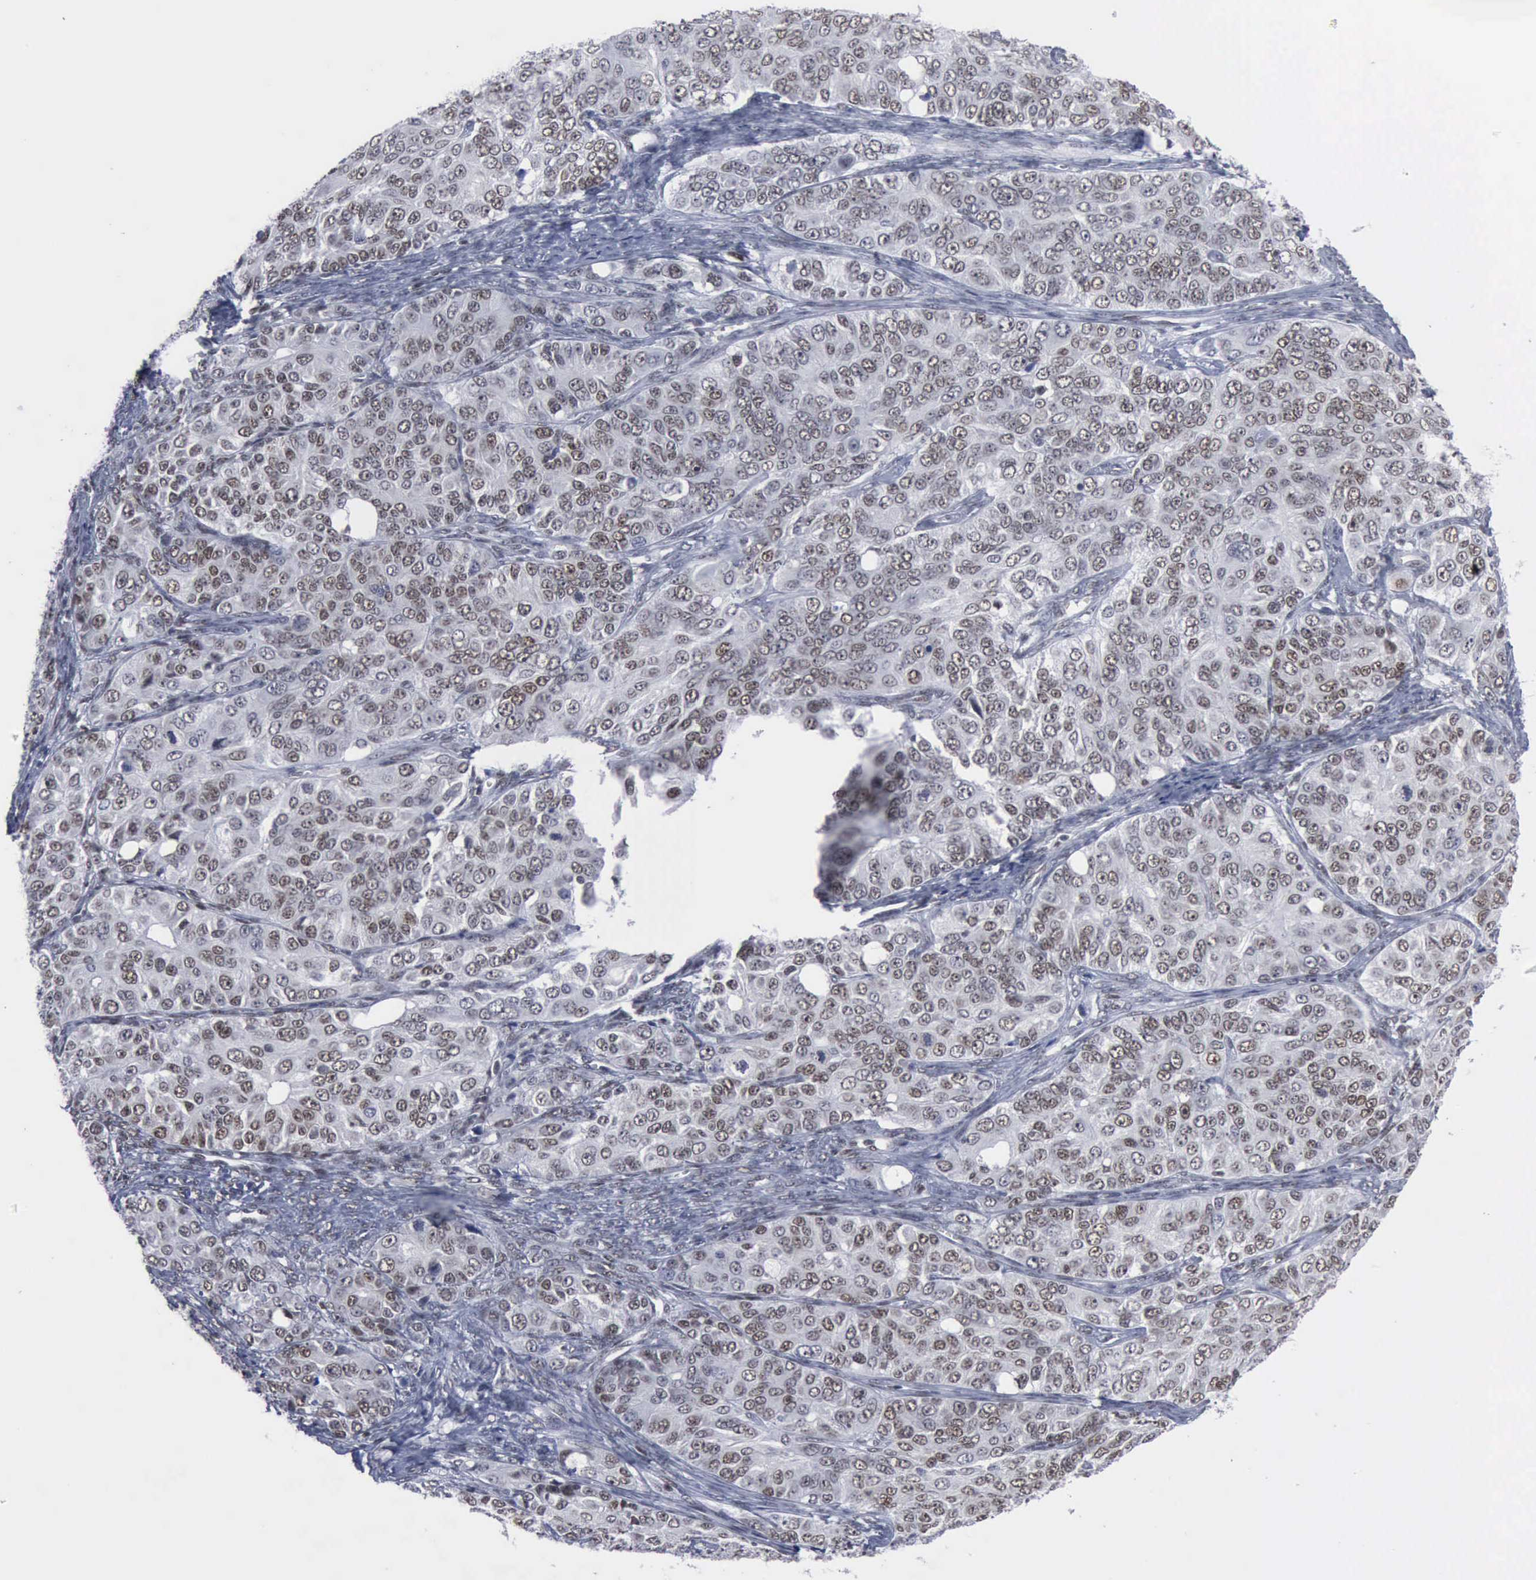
{"staining": {"intensity": "moderate", "quantity": ">75%", "location": "nuclear"}, "tissue": "ovarian cancer", "cell_type": "Tumor cells", "image_type": "cancer", "snomed": [{"axis": "morphology", "description": "Carcinoma, endometroid"}, {"axis": "topography", "description": "Ovary"}], "caption": "A brown stain shows moderate nuclear positivity of a protein in human endometroid carcinoma (ovarian) tumor cells. Using DAB (3,3'-diaminobenzidine) (brown) and hematoxylin (blue) stains, captured at high magnification using brightfield microscopy.", "gene": "XPA", "patient": {"sex": "female", "age": 51}}